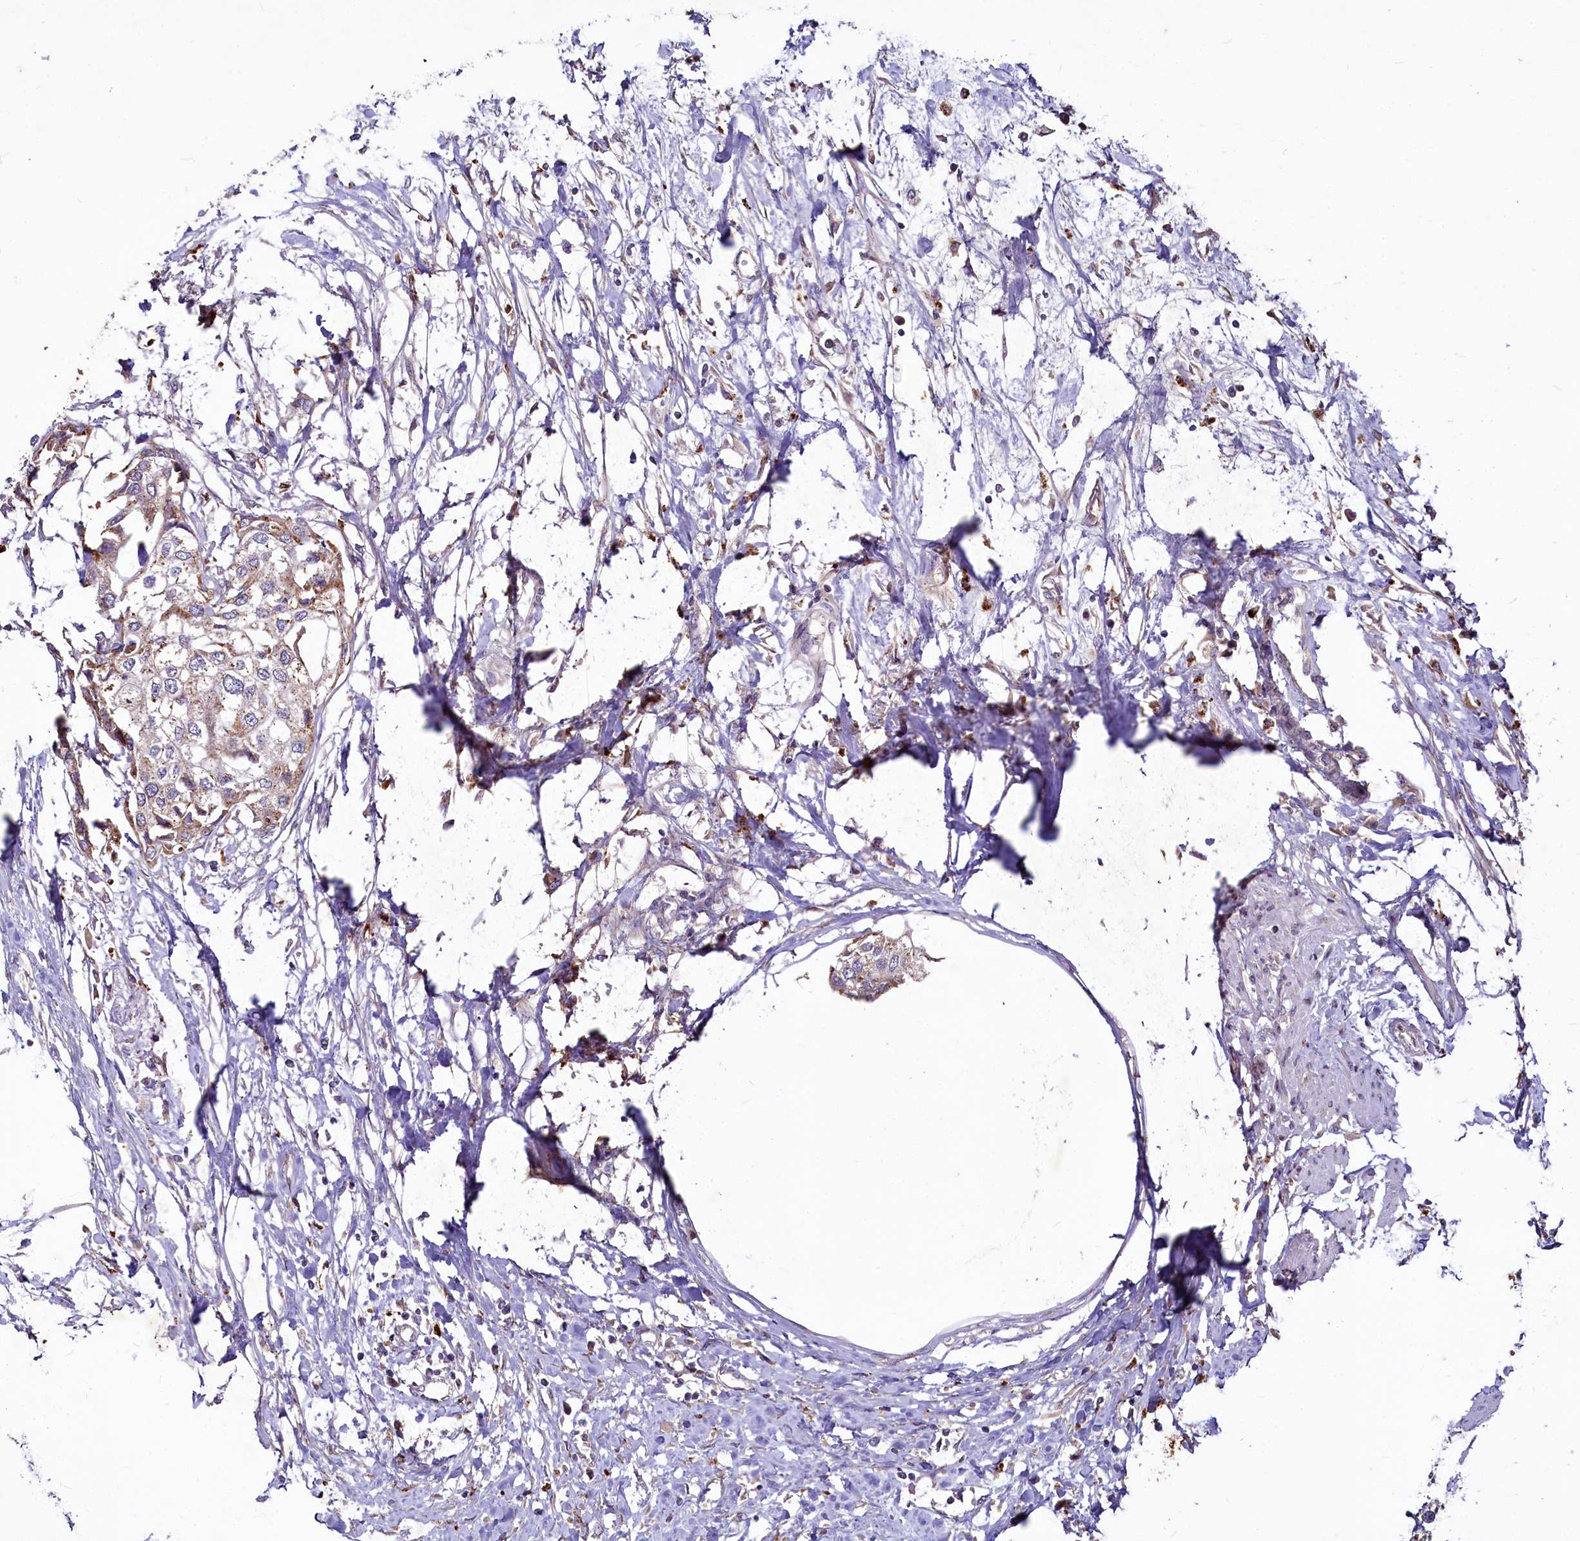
{"staining": {"intensity": "weak", "quantity": "25%-75%", "location": "cytoplasmic/membranous"}, "tissue": "urothelial cancer", "cell_type": "Tumor cells", "image_type": "cancer", "snomed": [{"axis": "morphology", "description": "Urothelial carcinoma, High grade"}, {"axis": "topography", "description": "Urinary bladder"}], "caption": "This histopathology image demonstrates immunohistochemistry staining of urothelial cancer, with low weak cytoplasmic/membranous expression in about 25%-75% of tumor cells.", "gene": "C11orf86", "patient": {"sex": "male", "age": 64}}